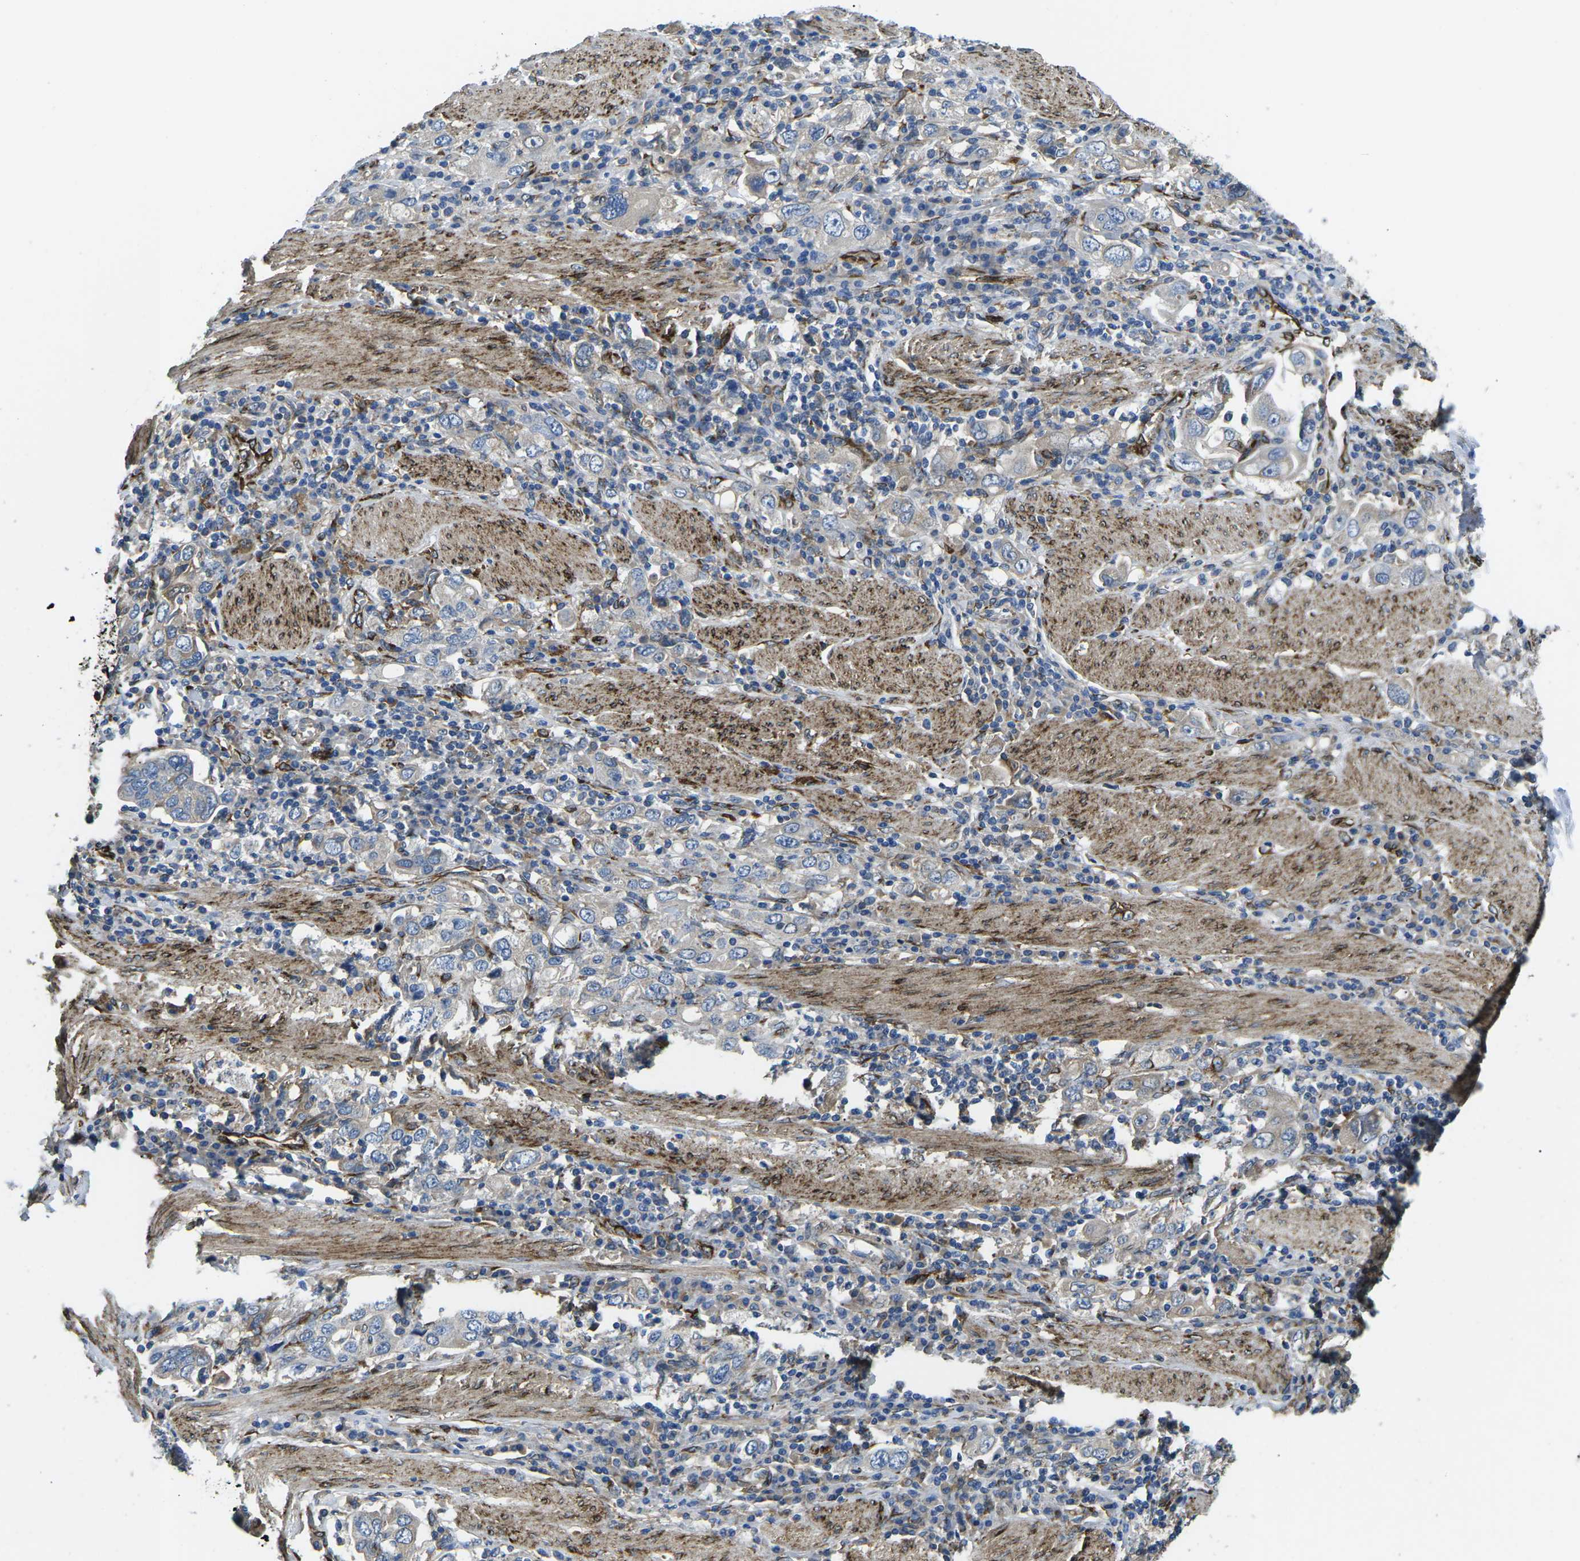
{"staining": {"intensity": "moderate", "quantity": "<25%", "location": "cytoplasmic/membranous"}, "tissue": "stomach cancer", "cell_type": "Tumor cells", "image_type": "cancer", "snomed": [{"axis": "morphology", "description": "Adenocarcinoma, NOS"}, {"axis": "topography", "description": "Stomach, upper"}], "caption": "IHC image of adenocarcinoma (stomach) stained for a protein (brown), which demonstrates low levels of moderate cytoplasmic/membranous positivity in approximately <25% of tumor cells.", "gene": "PDZD8", "patient": {"sex": "male", "age": 62}}